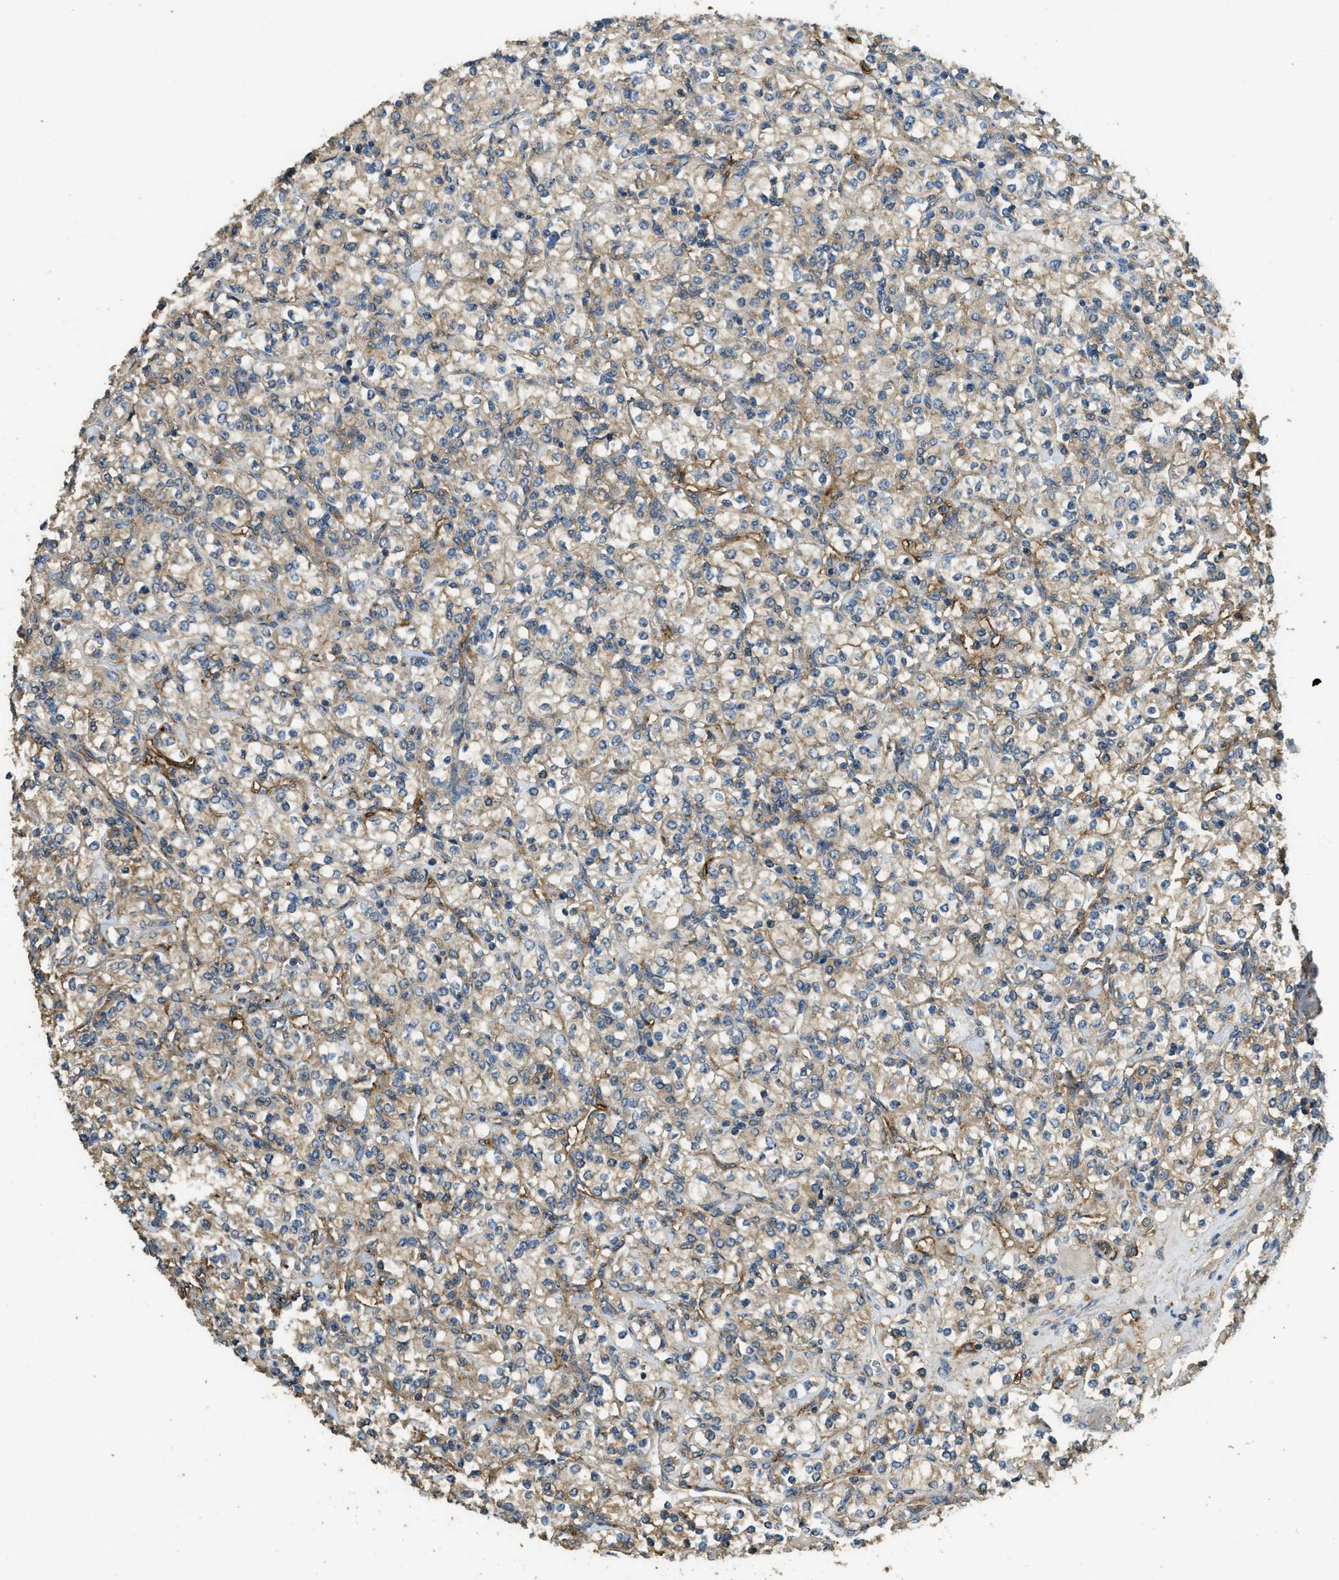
{"staining": {"intensity": "weak", "quantity": ">75%", "location": "cytoplasmic/membranous"}, "tissue": "renal cancer", "cell_type": "Tumor cells", "image_type": "cancer", "snomed": [{"axis": "morphology", "description": "Adenocarcinoma, NOS"}, {"axis": "topography", "description": "Kidney"}], "caption": "The immunohistochemical stain highlights weak cytoplasmic/membranous expression in tumor cells of renal cancer (adenocarcinoma) tissue. Immunohistochemistry stains the protein in brown and the nuclei are stained blue.", "gene": "CD276", "patient": {"sex": "male", "age": 77}}